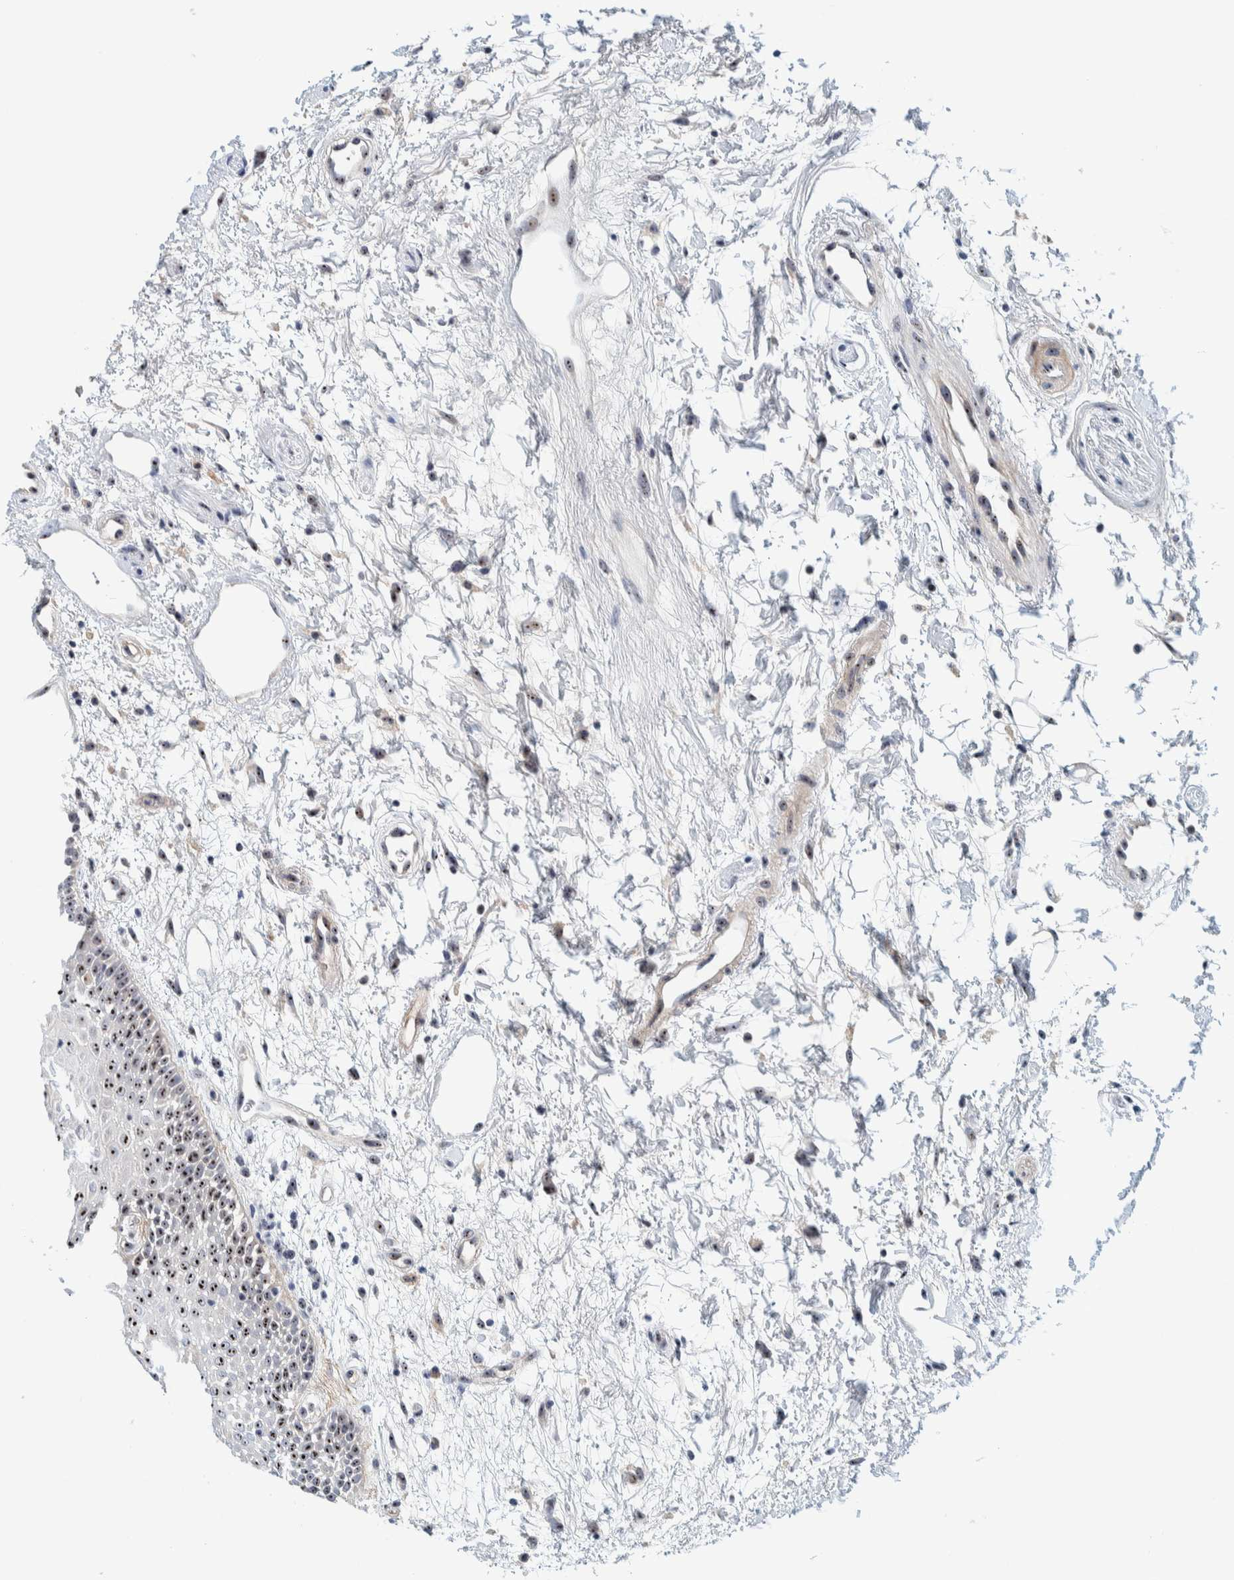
{"staining": {"intensity": "strong", "quantity": ">75%", "location": "nuclear"}, "tissue": "oral mucosa", "cell_type": "Squamous epithelial cells", "image_type": "normal", "snomed": [{"axis": "morphology", "description": "Normal tissue, NOS"}, {"axis": "topography", "description": "Skeletal muscle"}, {"axis": "topography", "description": "Oral tissue"}, {"axis": "topography", "description": "Peripheral nerve tissue"}], "caption": "High-magnification brightfield microscopy of normal oral mucosa stained with DAB (brown) and counterstained with hematoxylin (blue). squamous epithelial cells exhibit strong nuclear positivity is present in approximately>75% of cells.", "gene": "NOL11", "patient": {"sex": "female", "age": 84}}